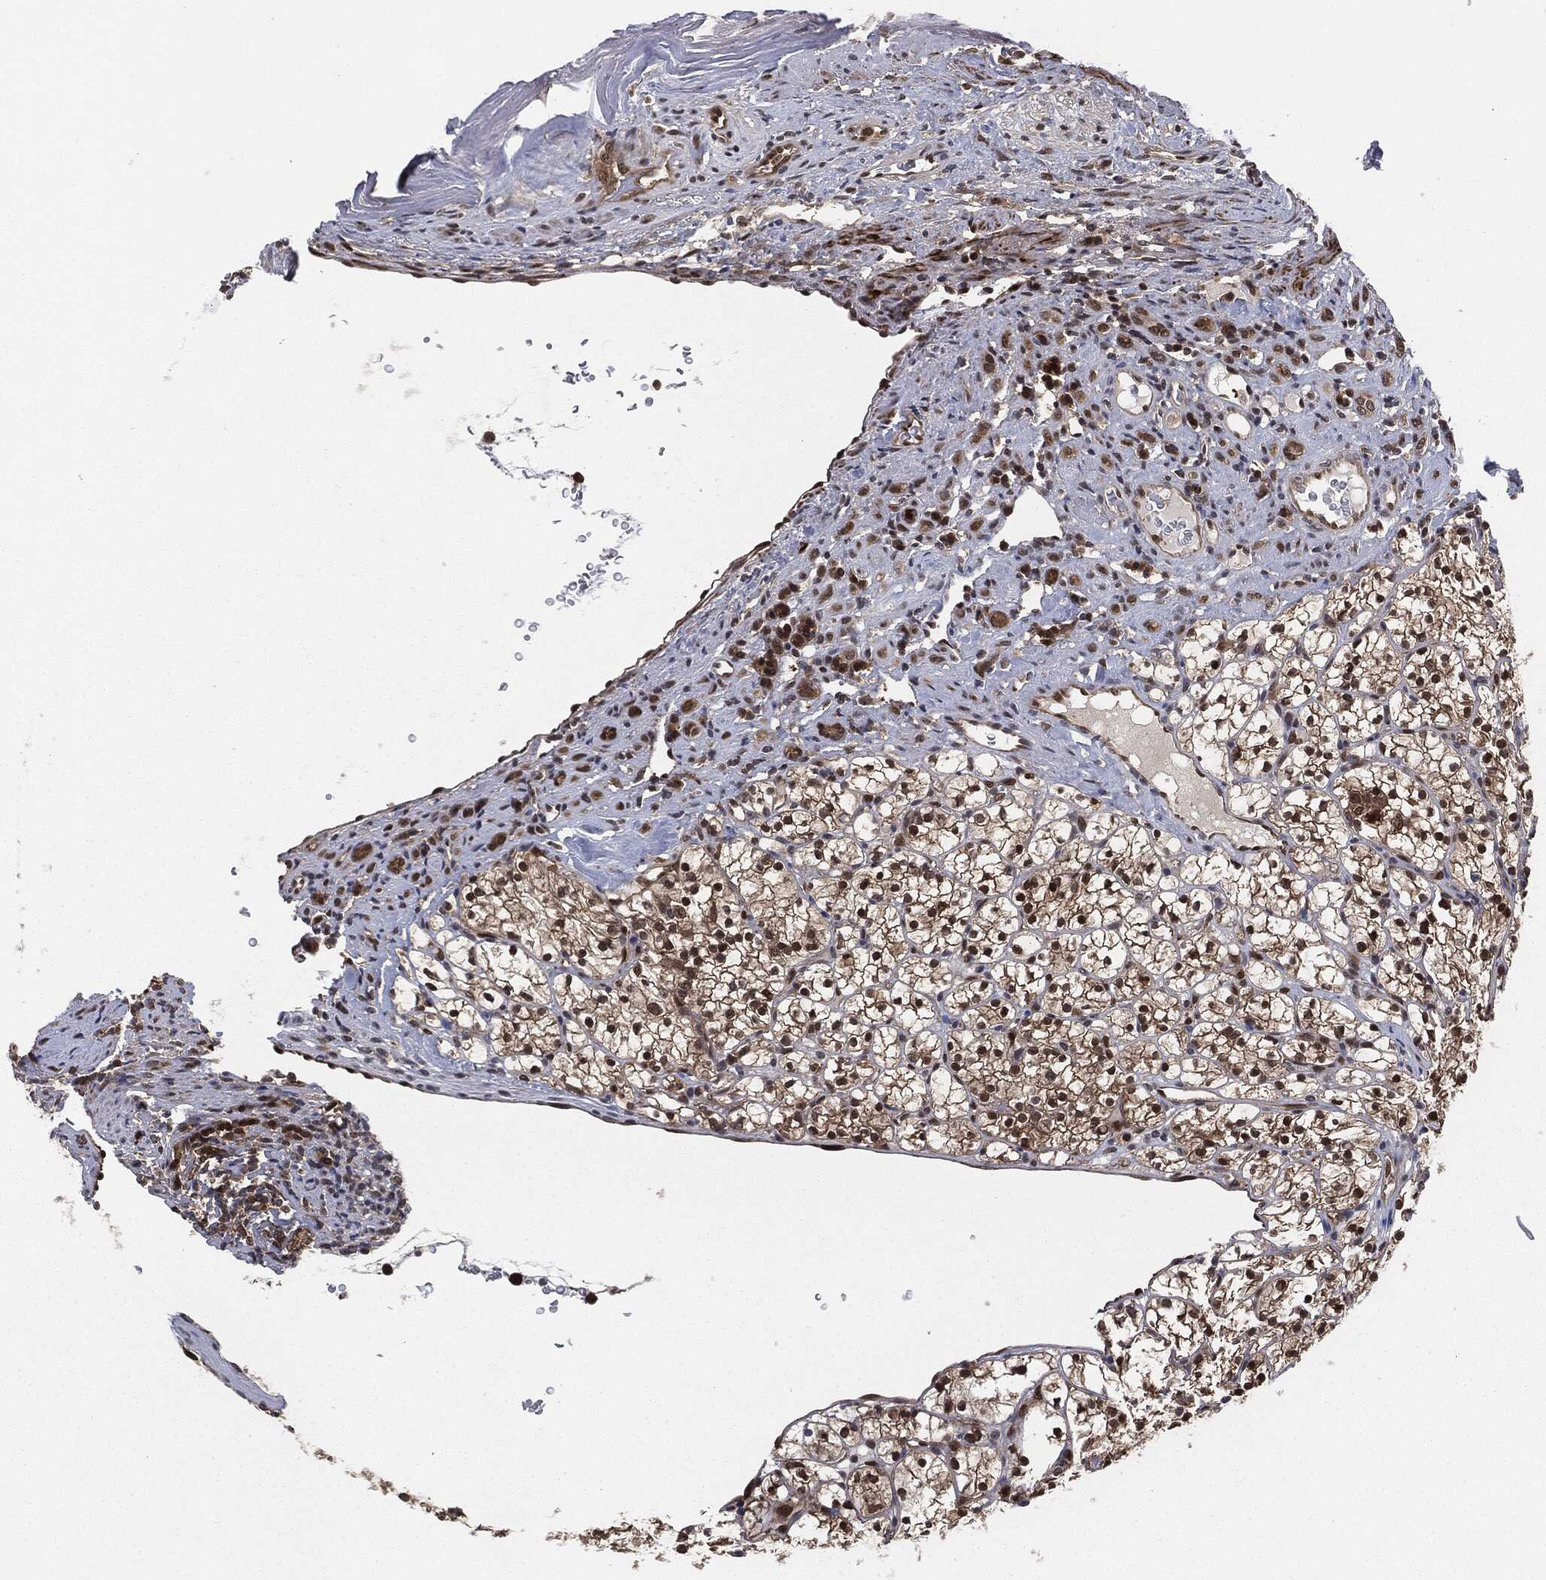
{"staining": {"intensity": "moderate", "quantity": ">75%", "location": "cytoplasmic/membranous,nuclear"}, "tissue": "renal cancer", "cell_type": "Tumor cells", "image_type": "cancer", "snomed": [{"axis": "morphology", "description": "Adenocarcinoma, NOS"}, {"axis": "topography", "description": "Kidney"}], "caption": "Adenocarcinoma (renal) stained with a protein marker displays moderate staining in tumor cells.", "gene": "CAPRIN2", "patient": {"sex": "female", "age": 89}}